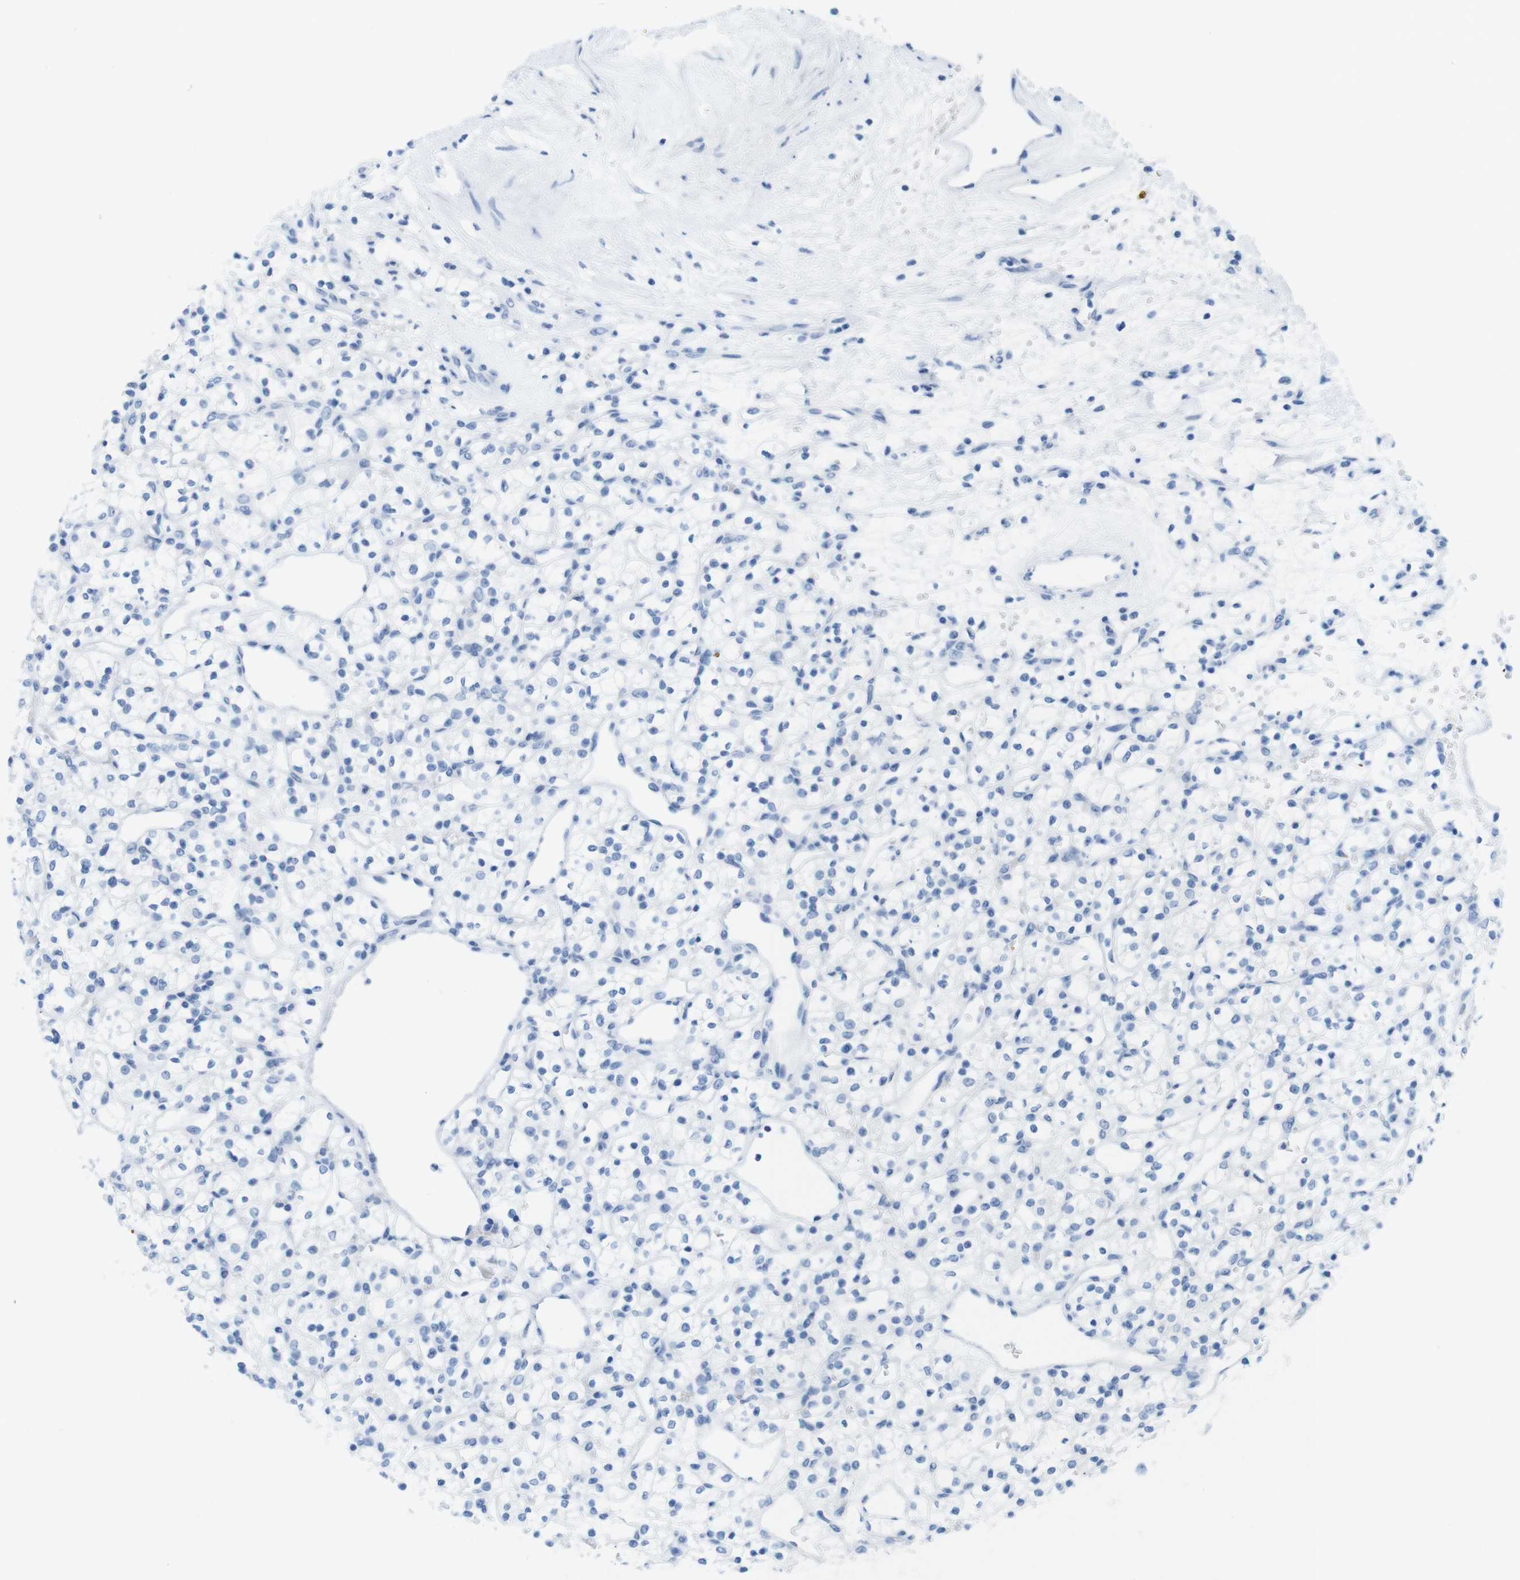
{"staining": {"intensity": "negative", "quantity": "none", "location": "none"}, "tissue": "renal cancer", "cell_type": "Tumor cells", "image_type": "cancer", "snomed": [{"axis": "morphology", "description": "Adenocarcinoma, NOS"}, {"axis": "topography", "description": "Kidney"}], "caption": "High power microscopy micrograph of an immunohistochemistry image of renal cancer, revealing no significant staining in tumor cells.", "gene": "OPN1SW", "patient": {"sex": "female", "age": 60}}